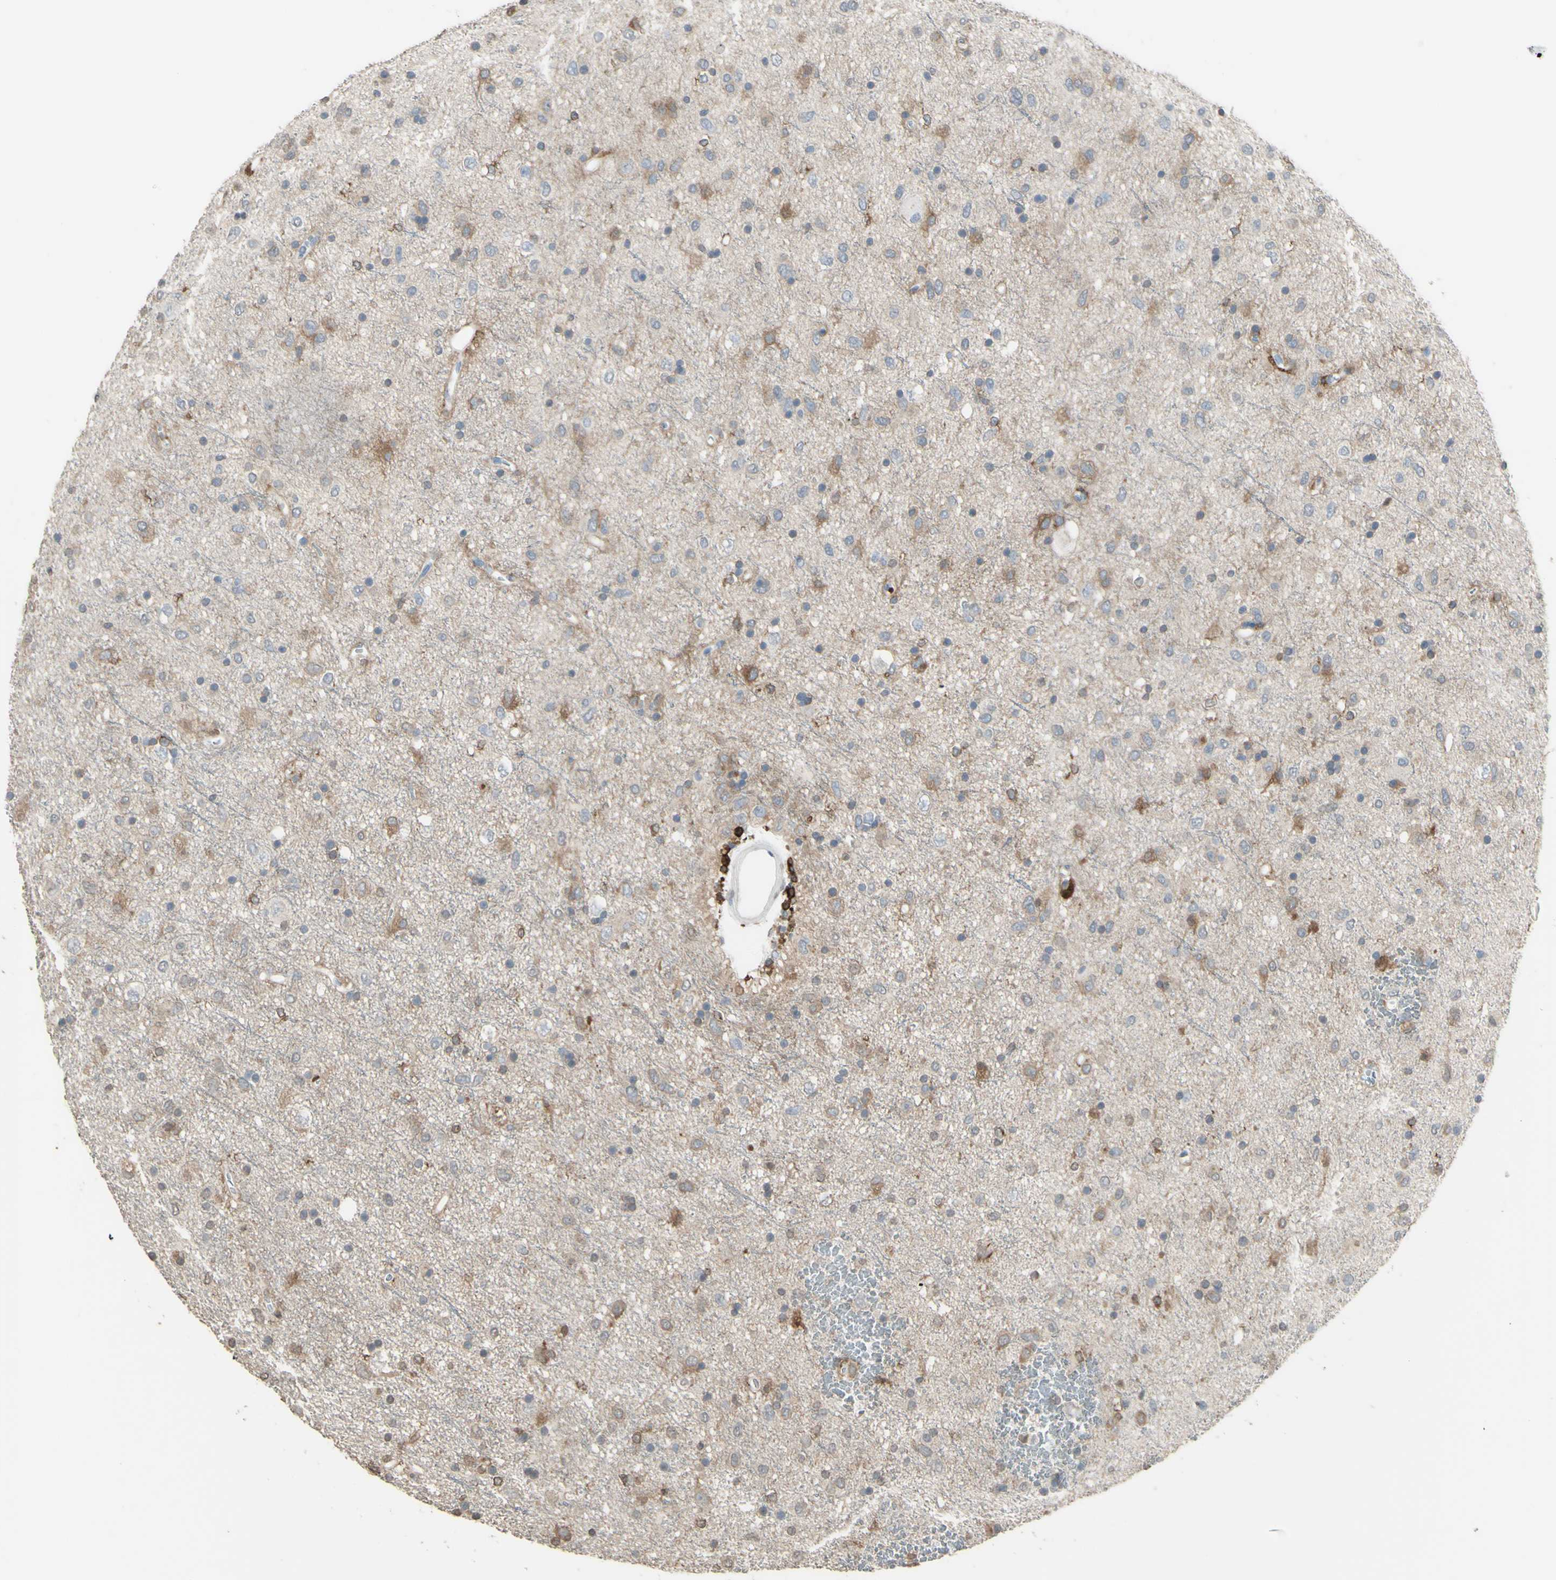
{"staining": {"intensity": "moderate", "quantity": "25%-75%", "location": "cytoplasmic/membranous"}, "tissue": "glioma", "cell_type": "Tumor cells", "image_type": "cancer", "snomed": [{"axis": "morphology", "description": "Glioma, malignant, Low grade"}, {"axis": "topography", "description": "Brain"}], "caption": "Tumor cells show medium levels of moderate cytoplasmic/membranous expression in approximately 25%-75% of cells in low-grade glioma (malignant). (brown staining indicates protein expression, while blue staining denotes nuclei).", "gene": "PSTPIP1", "patient": {"sex": "male", "age": 77}}